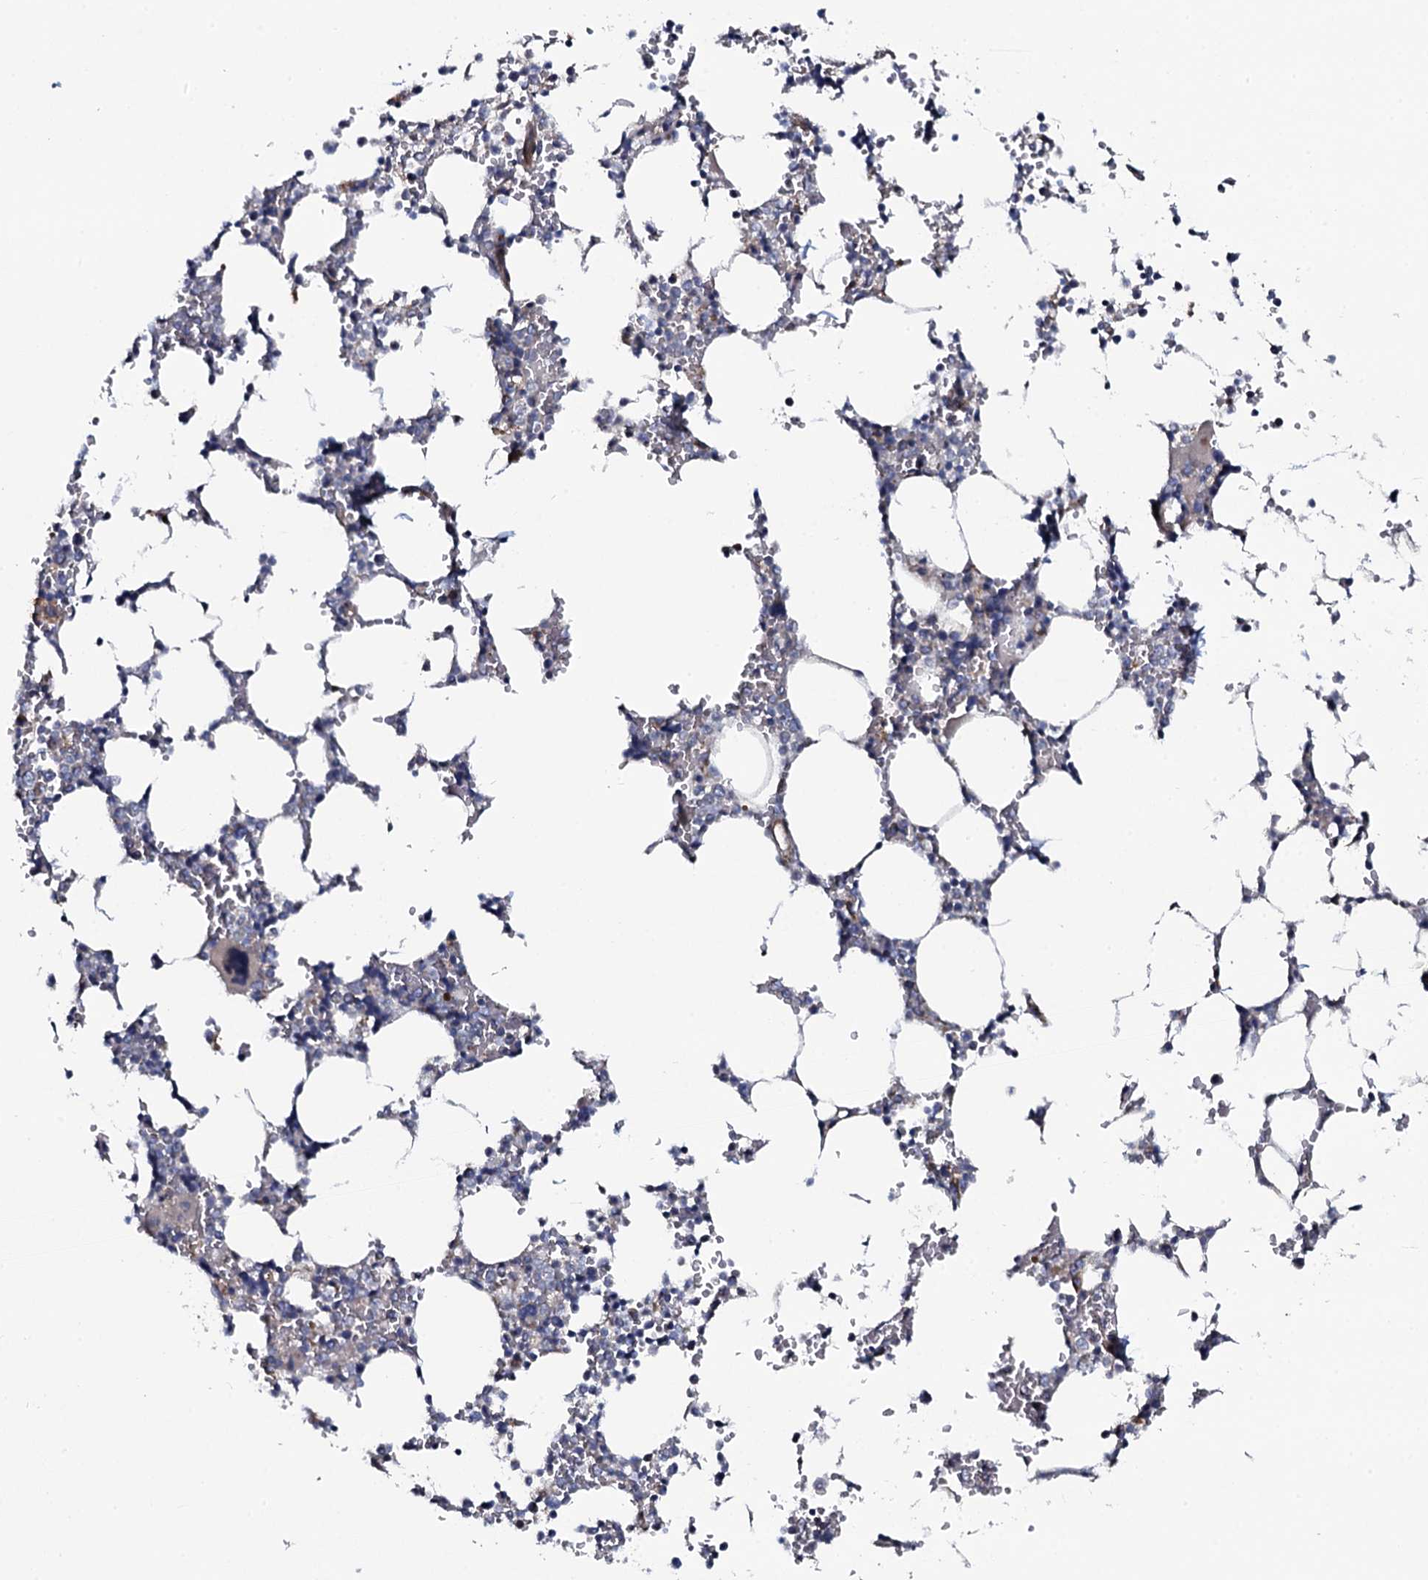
{"staining": {"intensity": "moderate", "quantity": "<25%", "location": "cytoplasmic/membranous"}, "tissue": "bone marrow", "cell_type": "Hematopoietic cells", "image_type": "normal", "snomed": [{"axis": "morphology", "description": "Normal tissue, NOS"}, {"axis": "topography", "description": "Bone marrow"}], "caption": "A micrograph showing moderate cytoplasmic/membranous staining in about <25% of hematopoietic cells in normal bone marrow, as visualized by brown immunohistochemical staining.", "gene": "KCTD4", "patient": {"sex": "male", "age": 64}}